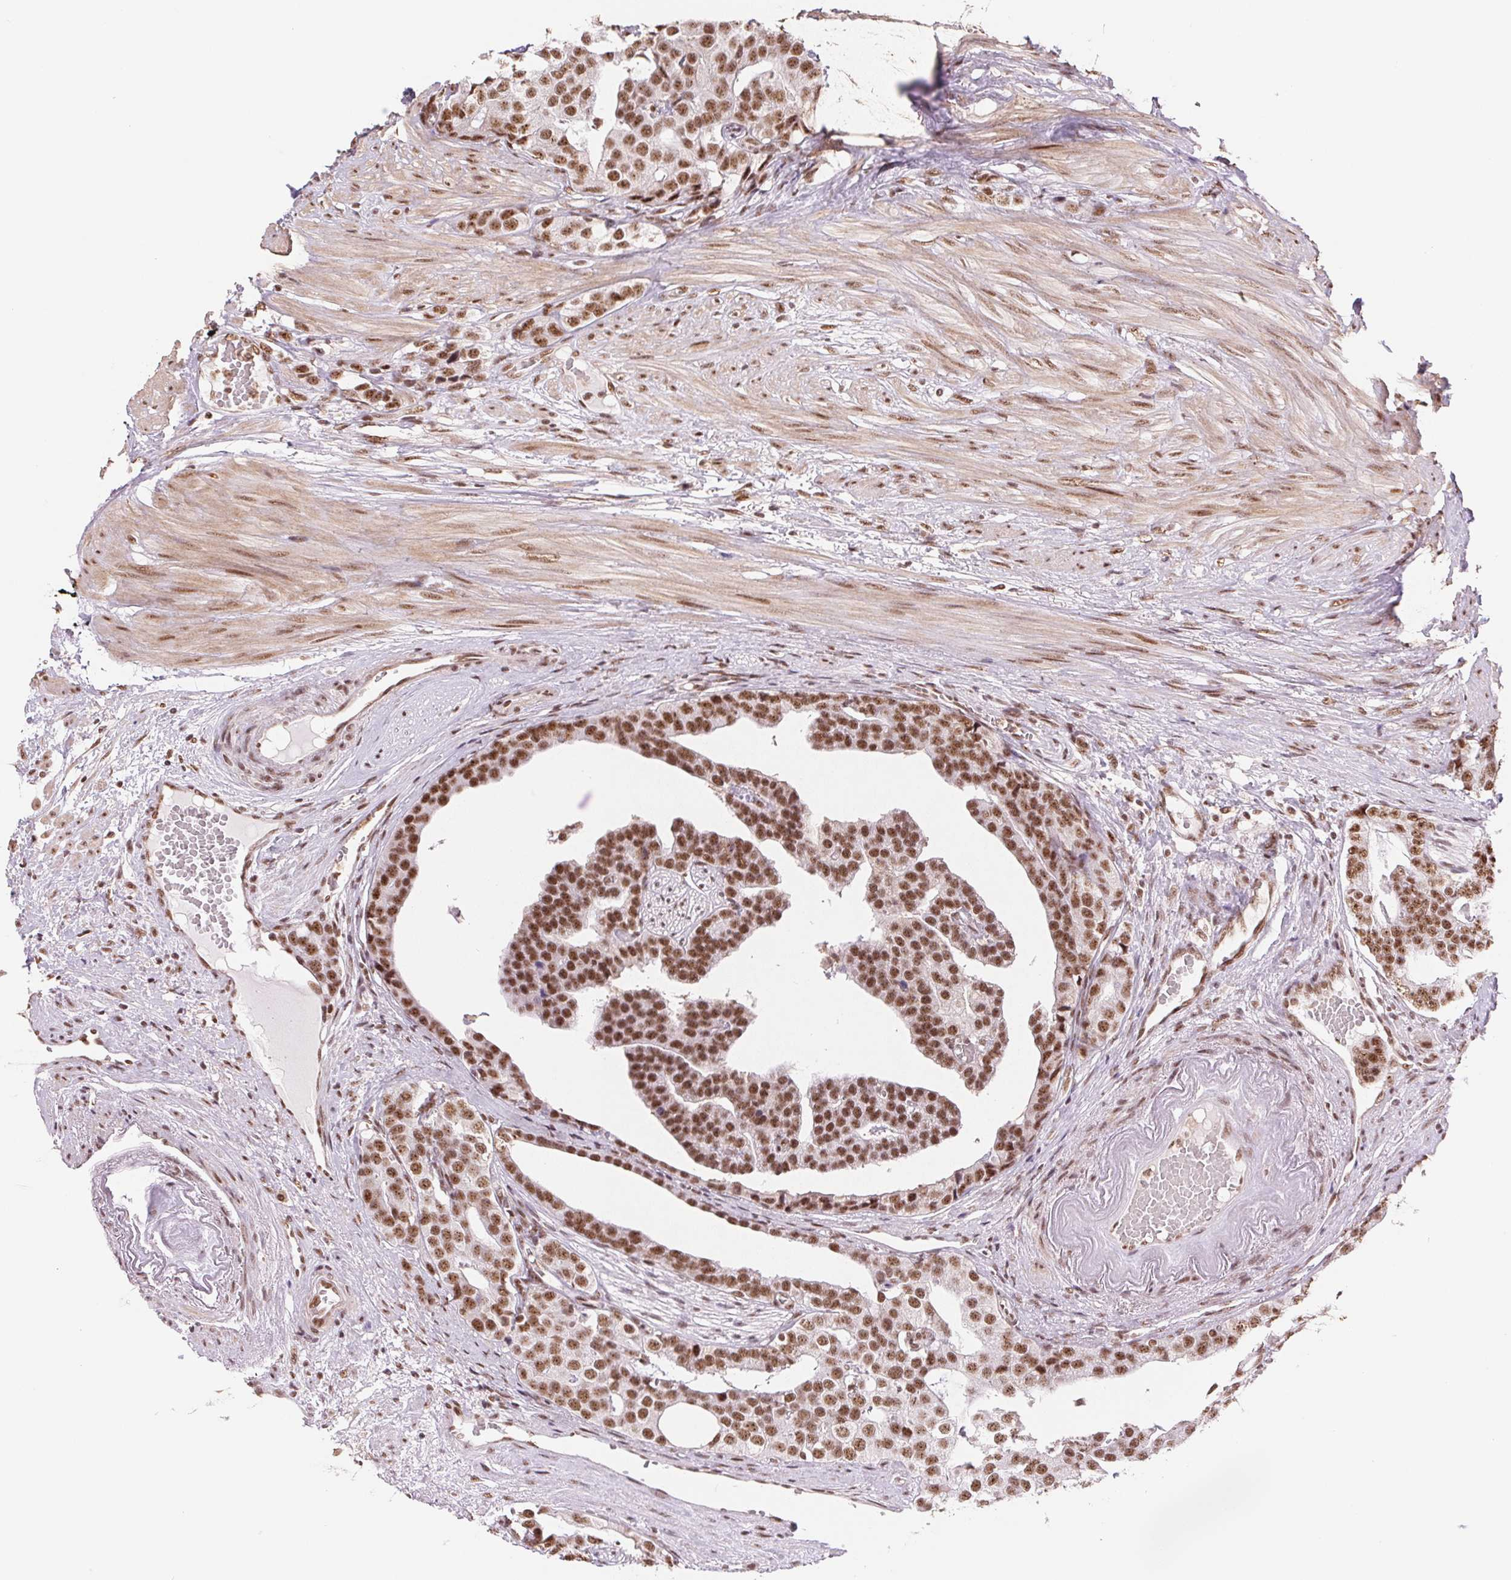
{"staining": {"intensity": "strong", "quantity": ">75%", "location": "nuclear"}, "tissue": "prostate cancer", "cell_type": "Tumor cells", "image_type": "cancer", "snomed": [{"axis": "morphology", "description": "Adenocarcinoma, High grade"}, {"axis": "topography", "description": "Prostate"}], "caption": "This is a histology image of IHC staining of prostate cancer, which shows strong staining in the nuclear of tumor cells.", "gene": "SREK1", "patient": {"sex": "male", "age": 71}}